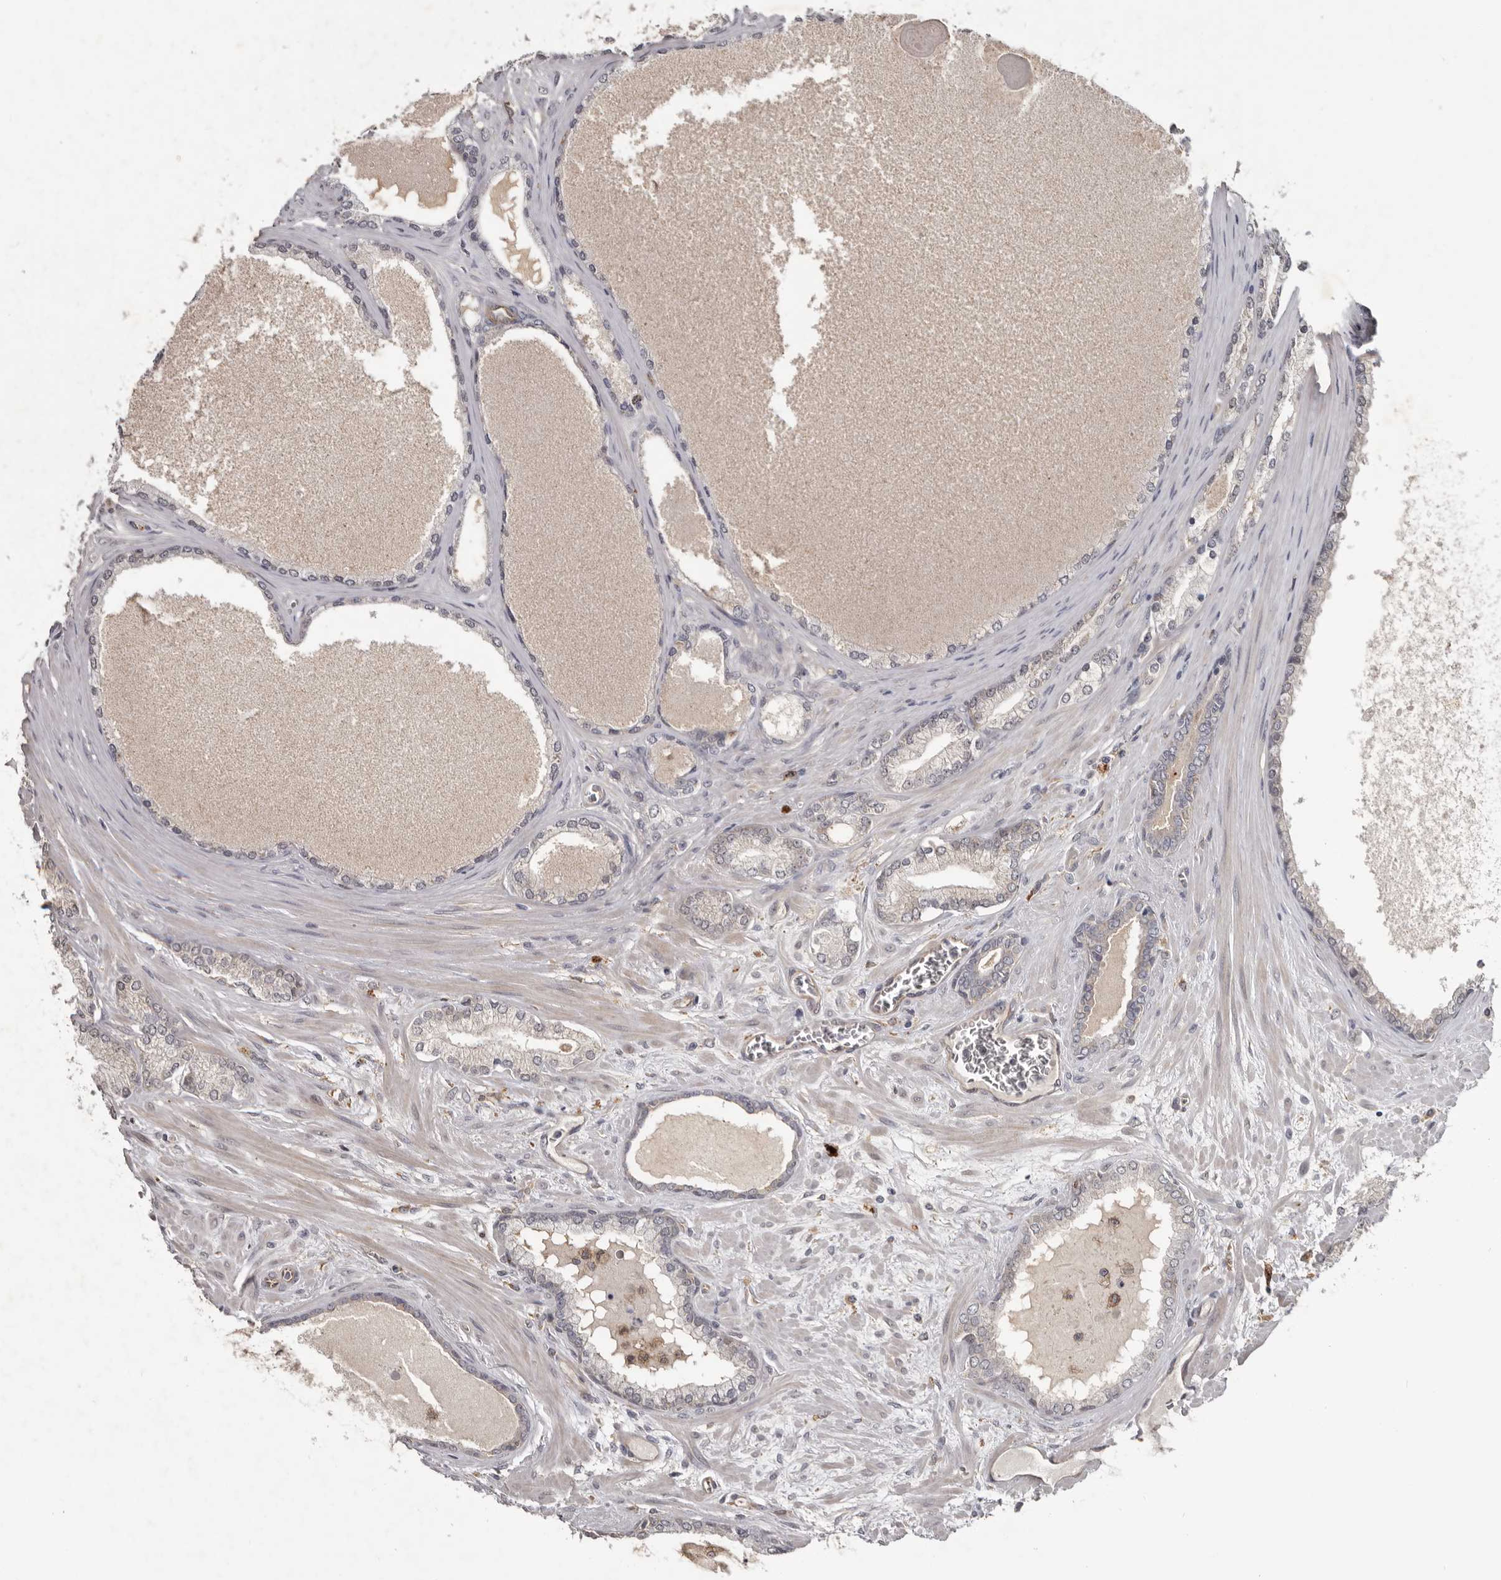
{"staining": {"intensity": "negative", "quantity": "none", "location": "none"}, "tissue": "prostate cancer", "cell_type": "Tumor cells", "image_type": "cancer", "snomed": [{"axis": "morphology", "description": "Adenocarcinoma, Low grade"}, {"axis": "topography", "description": "Prostate"}], "caption": "There is no significant positivity in tumor cells of adenocarcinoma (low-grade) (prostate). (Stains: DAB (3,3'-diaminobenzidine) immunohistochemistry with hematoxylin counter stain, Microscopy: brightfield microscopy at high magnification).", "gene": "CDCA8", "patient": {"sex": "male", "age": 70}}